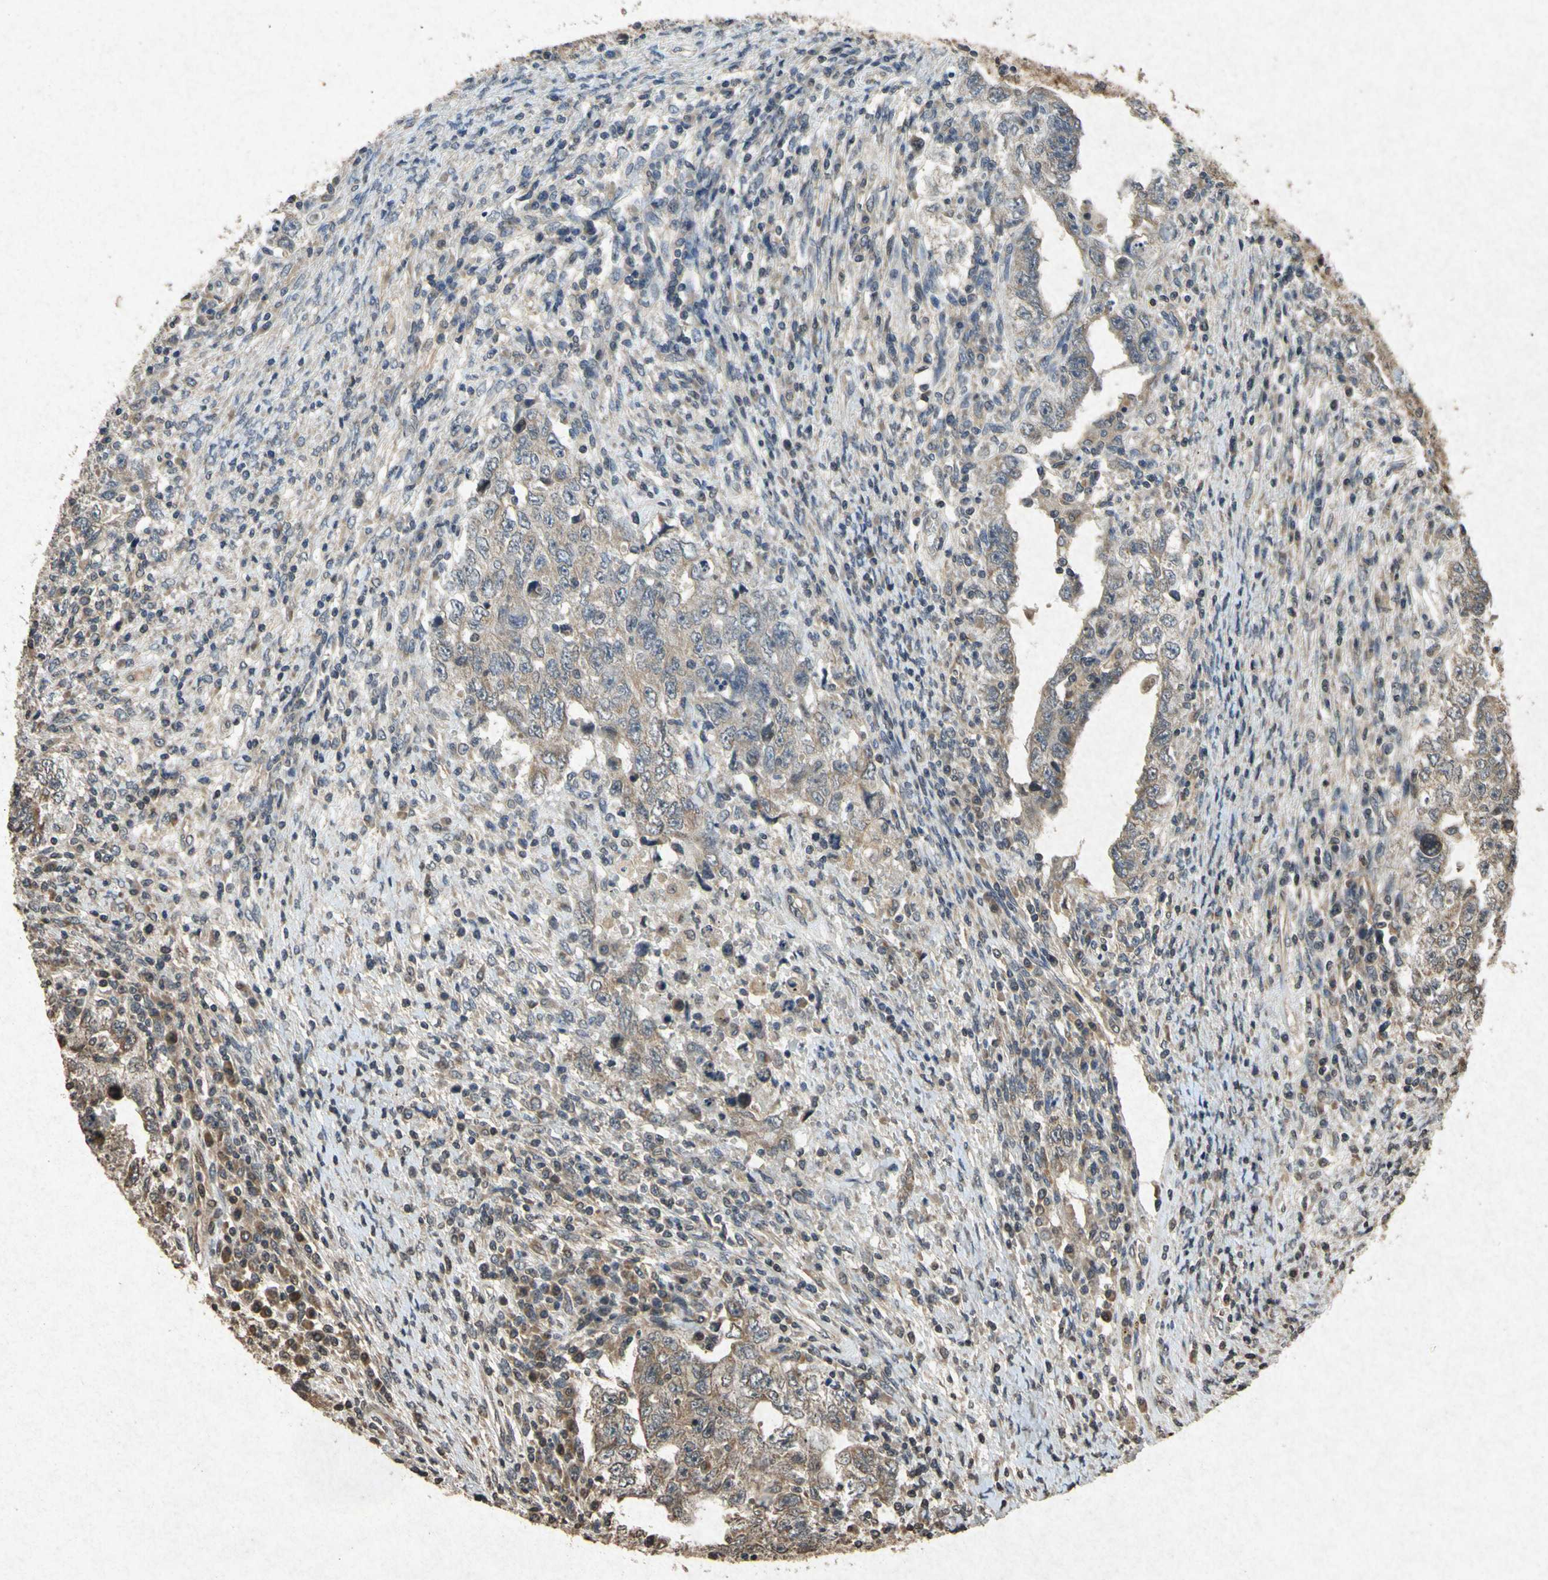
{"staining": {"intensity": "weak", "quantity": ">75%", "location": "cytoplasmic/membranous"}, "tissue": "testis cancer", "cell_type": "Tumor cells", "image_type": "cancer", "snomed": [{"axis": "morphology", "description": "Carcinoma, Embryonal, NOS"}, {"axis": "topography", "description": "Testis"}], "caption": "About >75% of tumor cells in human embryonal carcinoma (testis) show weak cytoplasmic/membranous protein positivity as visualized by brown immunohistochemical staining.", "gene": "ATP6V1H", "patient": {"sex": "male", "age": 26}}